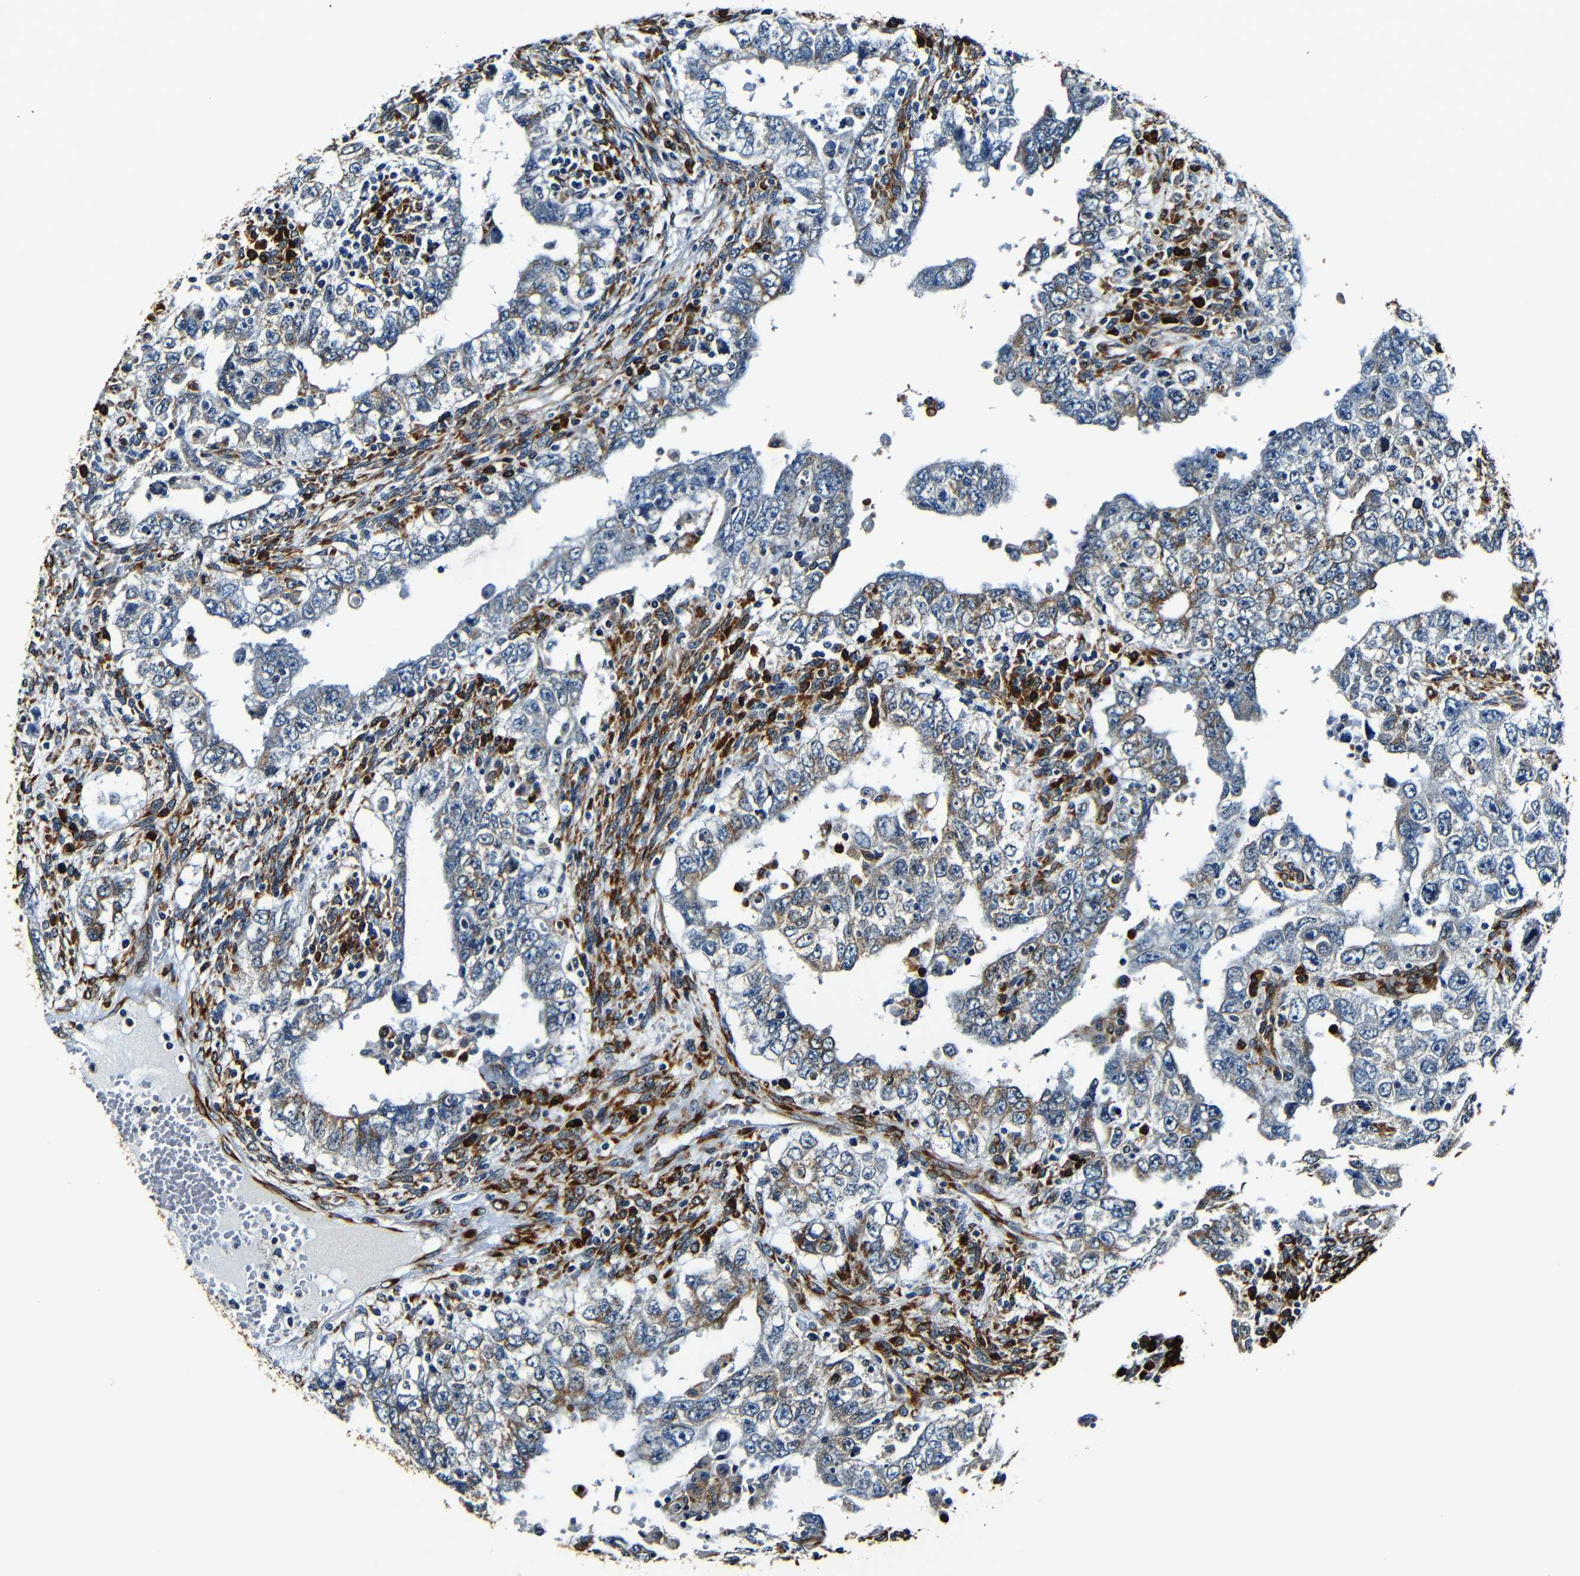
{"staining": {"intensity": "weak", "quantity": "<25%", "location": "cytoplasmic/membranous"}, "tissue": "testis cancer", "cell_type": "Tumor cells", "image_type": "cancer", "snomed": [{"axis": "morphology", "description": "Carcinoma, Embryonal, NOS"}, {"axis": "topography", "description": "Testis"}], "caption": "This is an immunohistochemistry (IHC) photomicrograph of testis cancer. There is no positivity in tumor cells.", "gene": "RRBP1", "patient": {"sex": "male", "age": 26}}